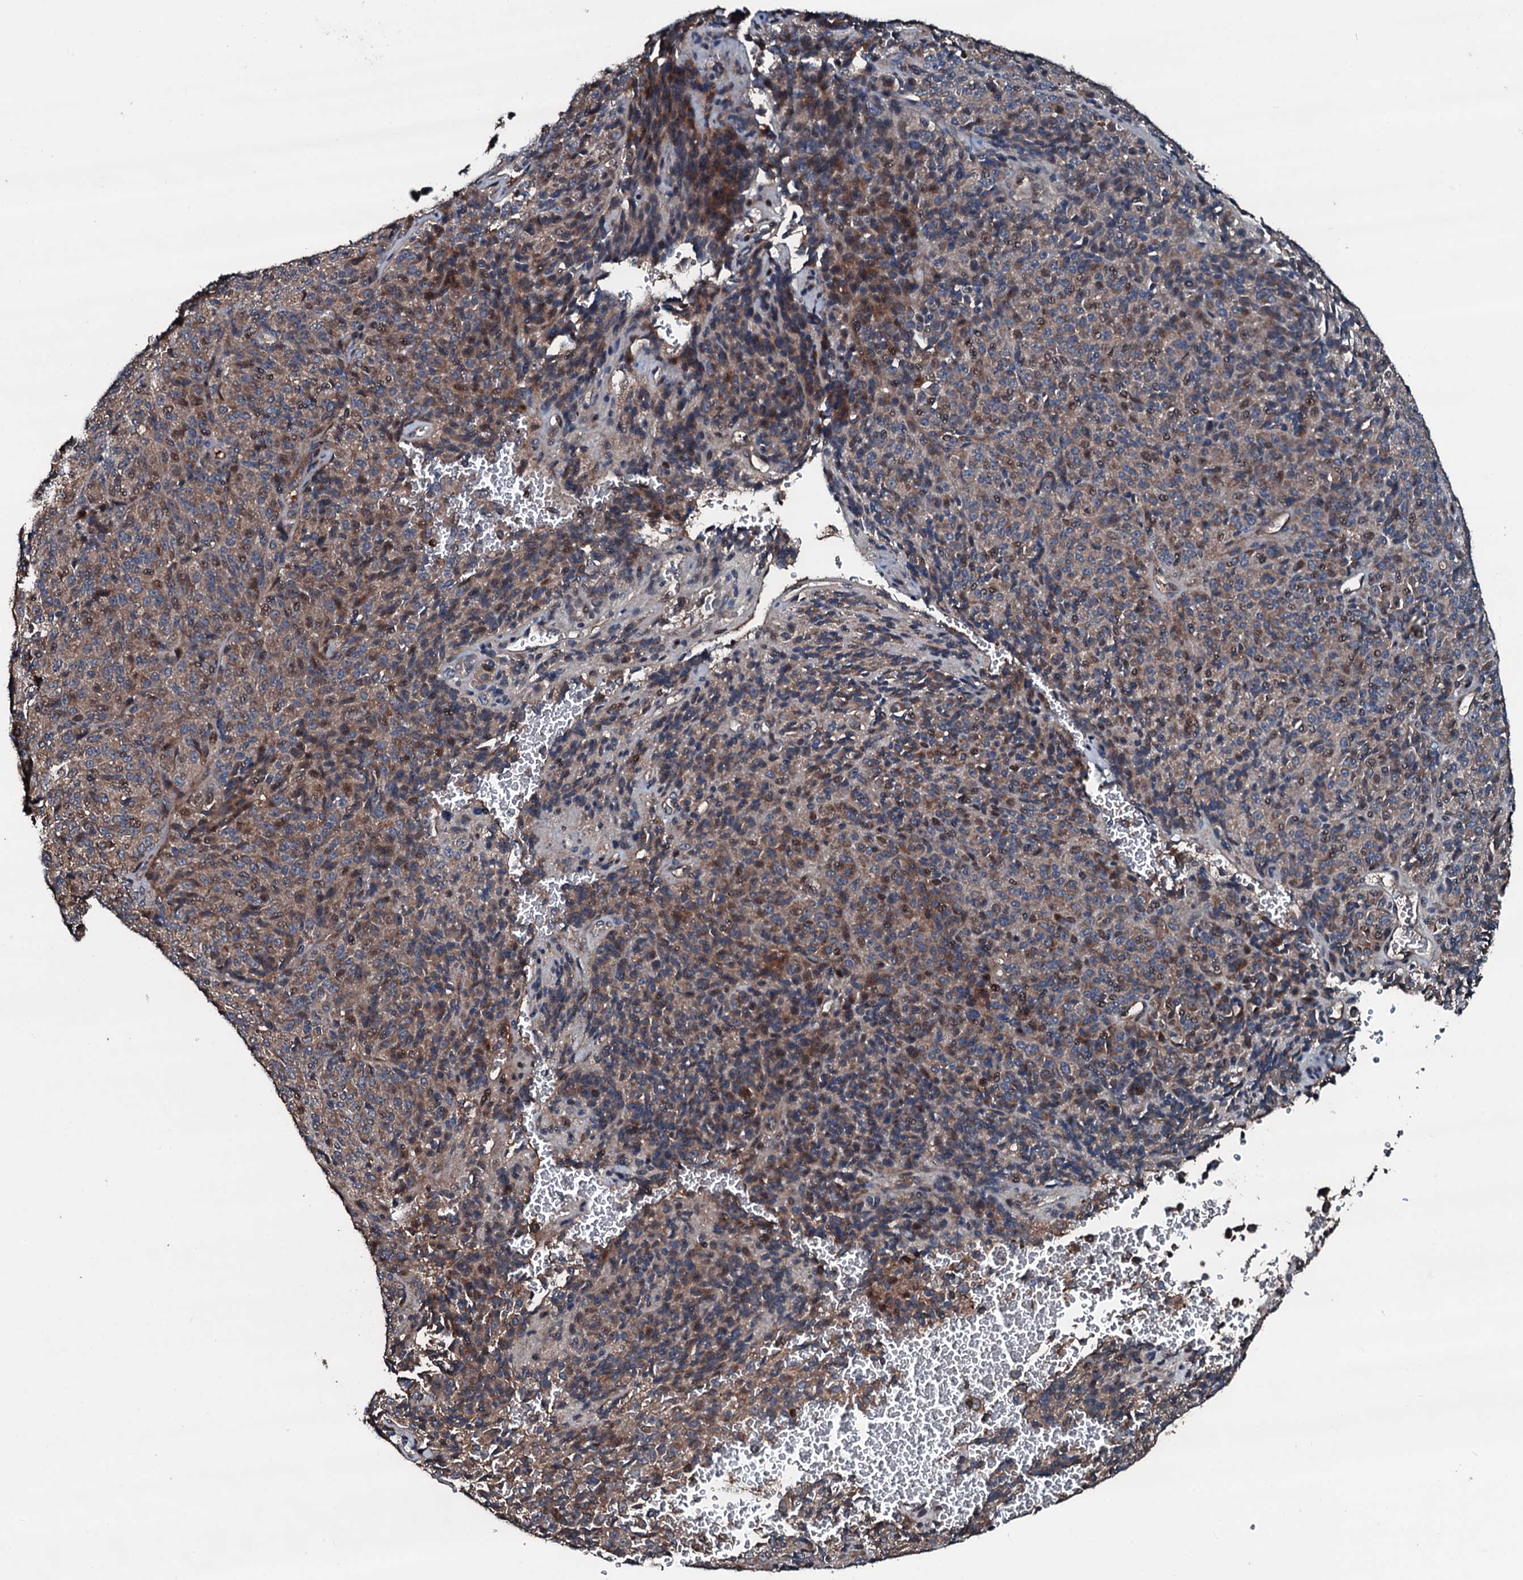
{"staining": {"intensity": "moderate", "quantity": "25%-75%", "location": "cytoplasmic/membranous,nuclear"}, "tissue": "melanoma", "cell_type": "Tumor cells", "image_type": "cancer", "snomed": [{"axis": "morphology", "description": "Malignant melanoma, Metastatic site"}, {"axis": "topography", "description": "Brain"}], "caption": "The image exhibits staining of melanoma, revealing moderate cytoplasmic/membranous and nuclear protein staining (brown color) within tumor cells.", "gene": "AARS1", "patient": {"sex": "female", "age": 56}}